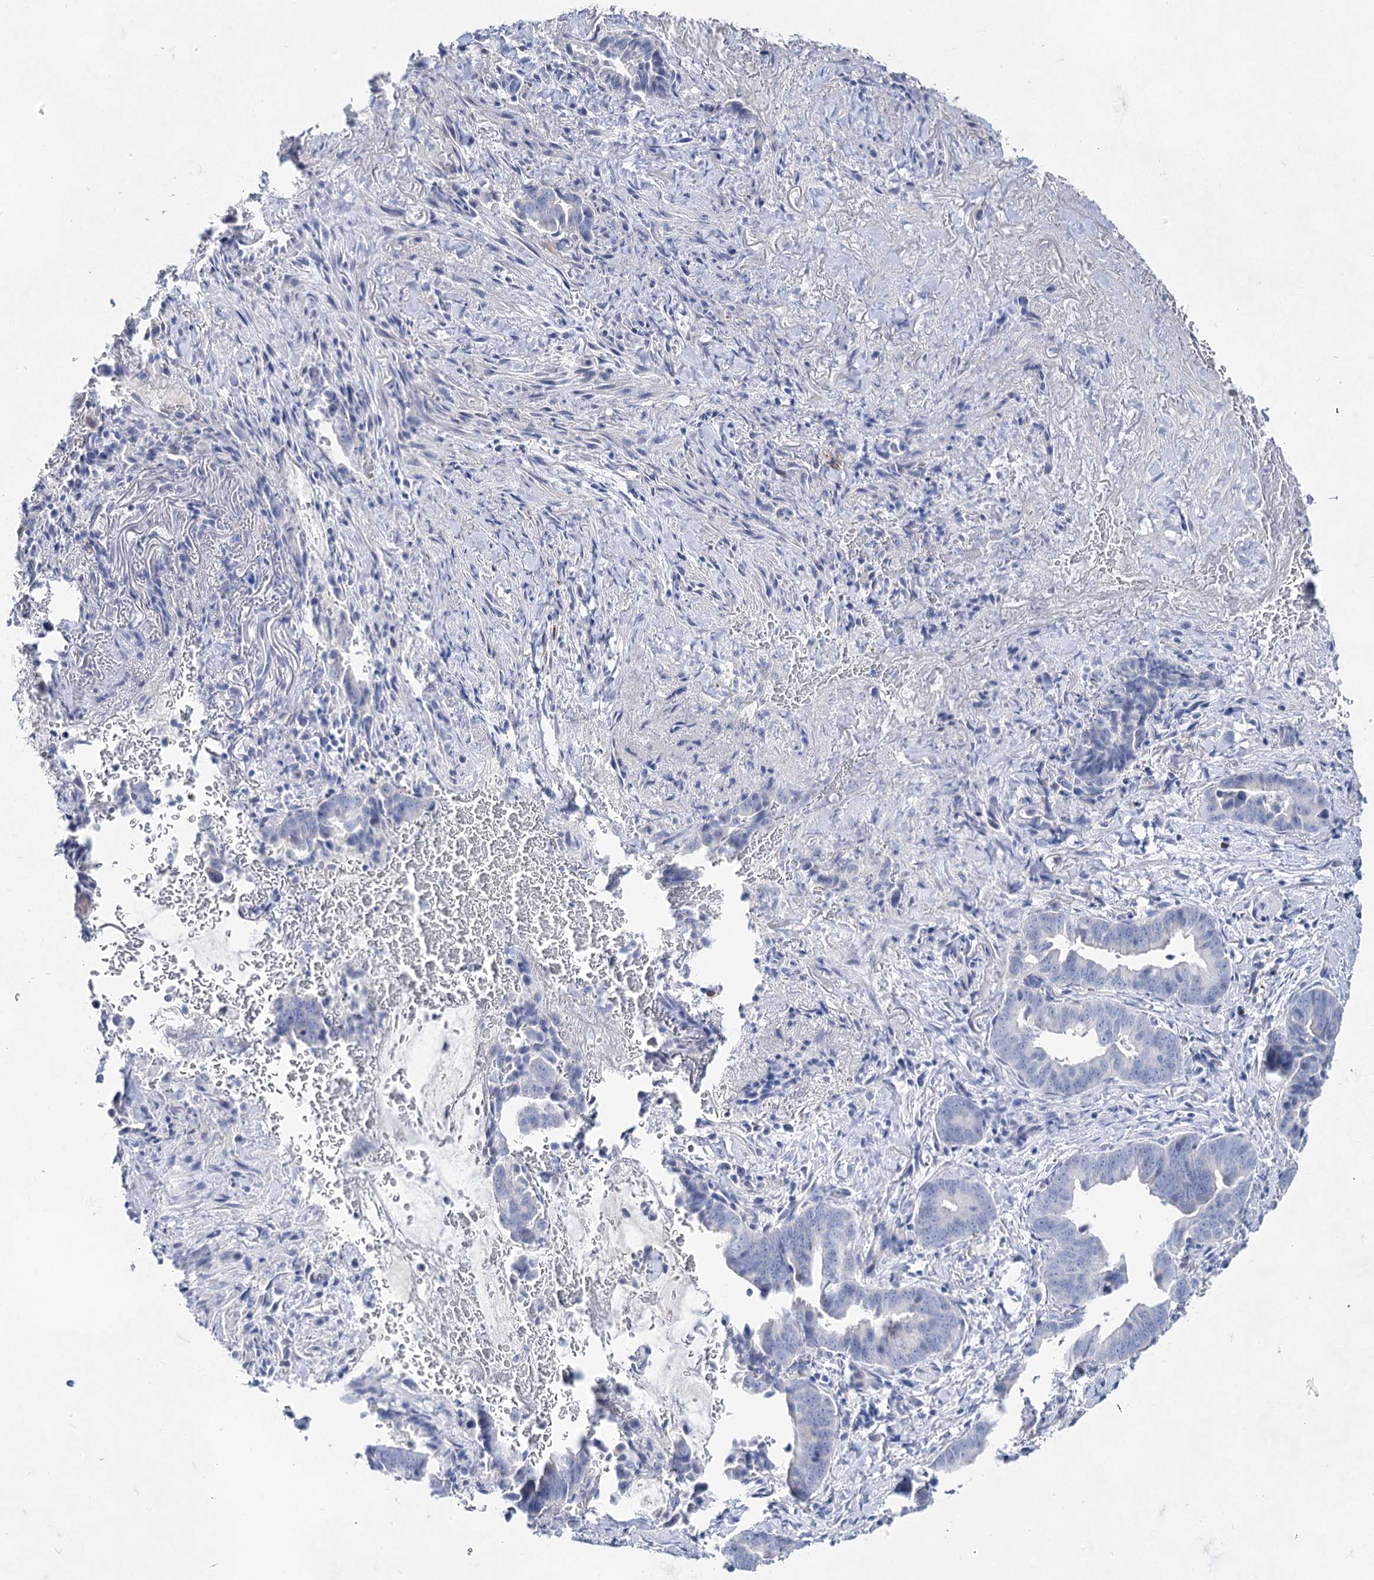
{"staining": {"intensity": "negative", "quantity": "none", "location": "none"}, "tissue": "pancreatic cancer", "cell_type": "Tumor cells", "image_type": "cancer", "snomed": [{"axis": "morphology", "description": "Adenocarcinoma, NOS"}, {"axis": "topography", "description": "Pancreas"}], "caption": "Pancreatic cancer (adenocarcinoma) was stained to show a protein in brown. There is no significant expression in tumor cells.", "gene": "ACRV1", "patient": {"sex": "female", "age": 63}}